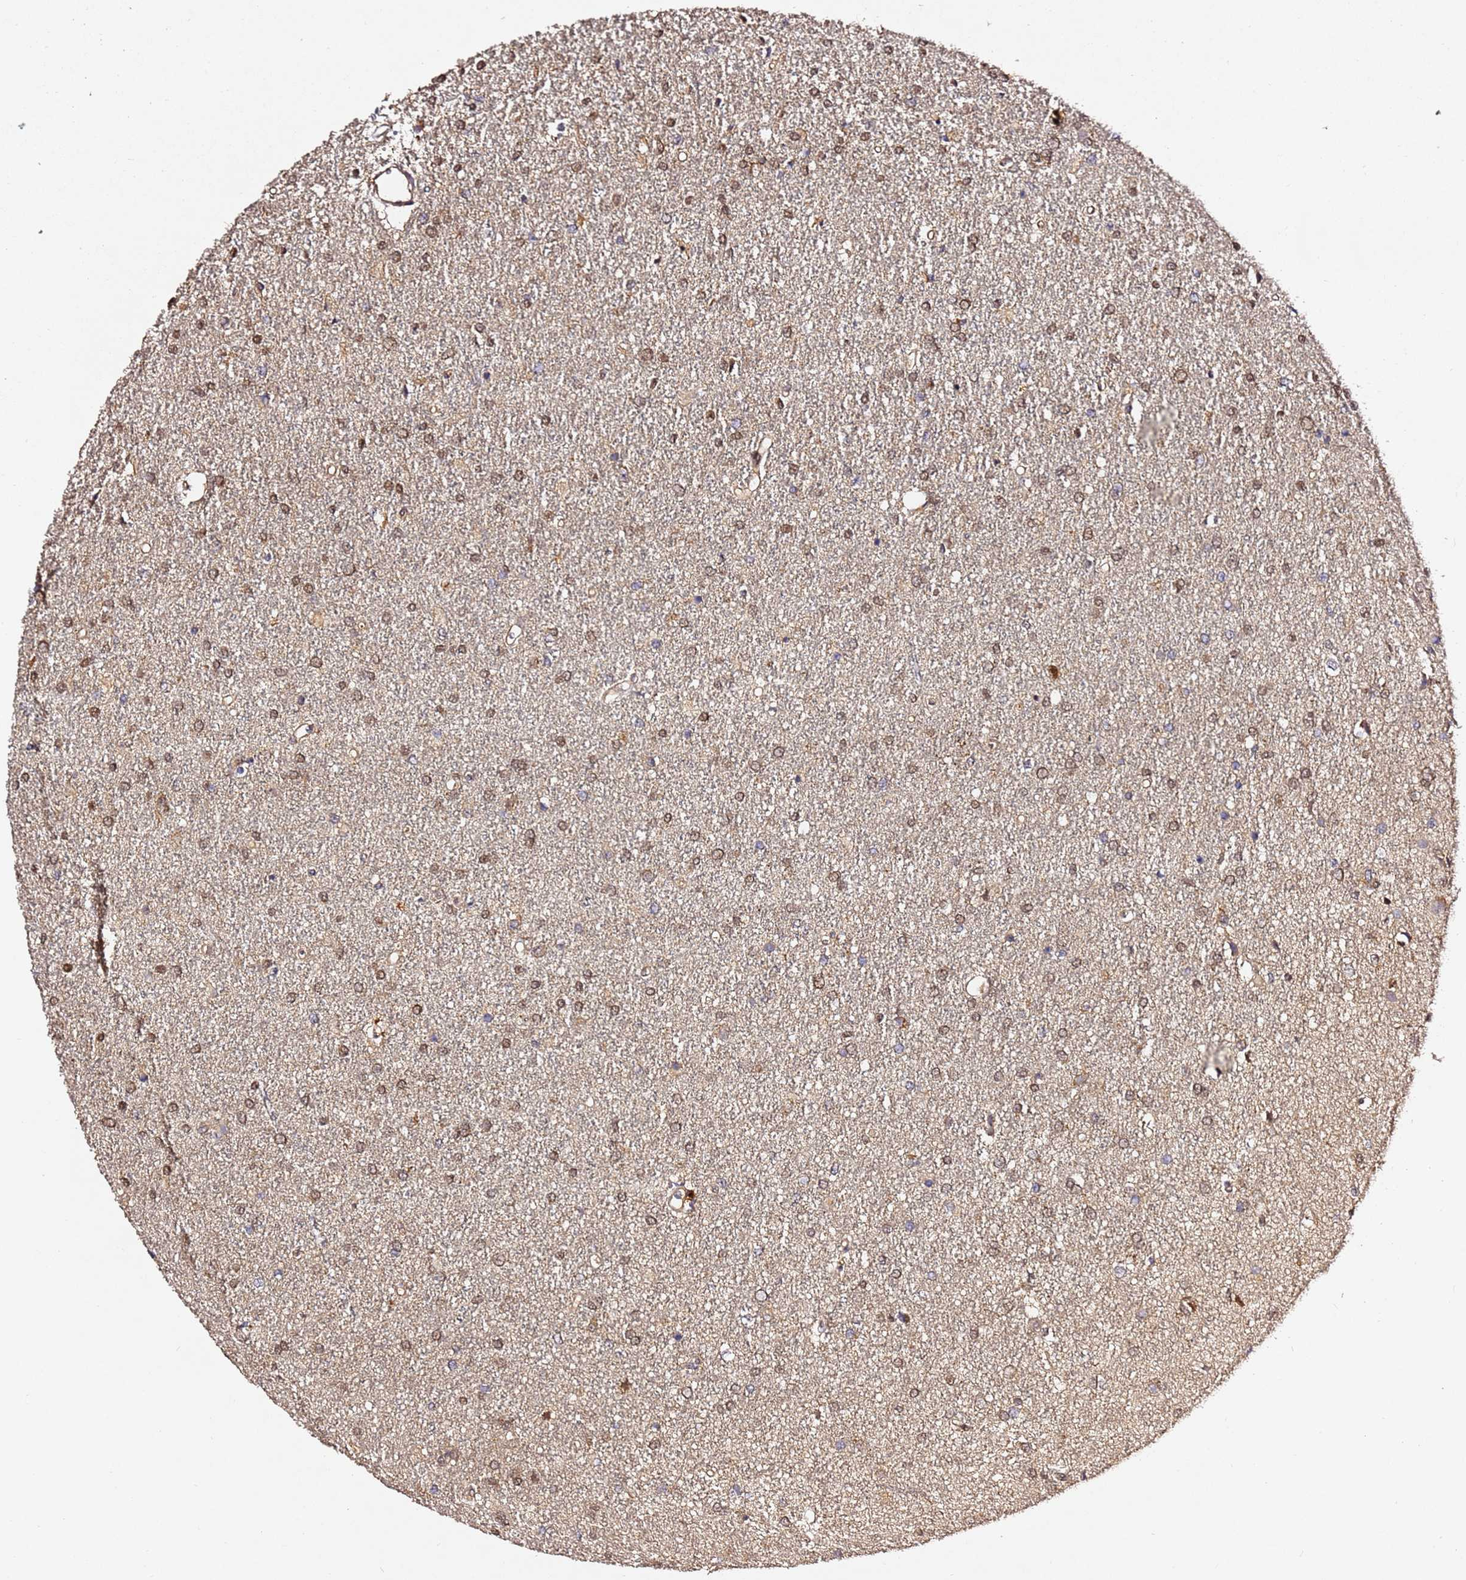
{"staining": {"intensity": "moderate", "quantity": ">75%", "location": "cytoplasmic/membranous"}, "tissue": "glioma", "cell_type": "Tumor cells", "image_type": "cancer", "snomed": [{"axis": "morphology", "description": "Glioma, malignant, High grade"}, {"axis": "topography", "description": "Brain"}], "caption": "Human malignant glioma (high-grade) stained with a brown dye displays moderate cytoplasmic/membranous positive staining in about >75% of tumor cells.", "gene": "ALG11", "patient": {"sex": "female", "age": 50}}